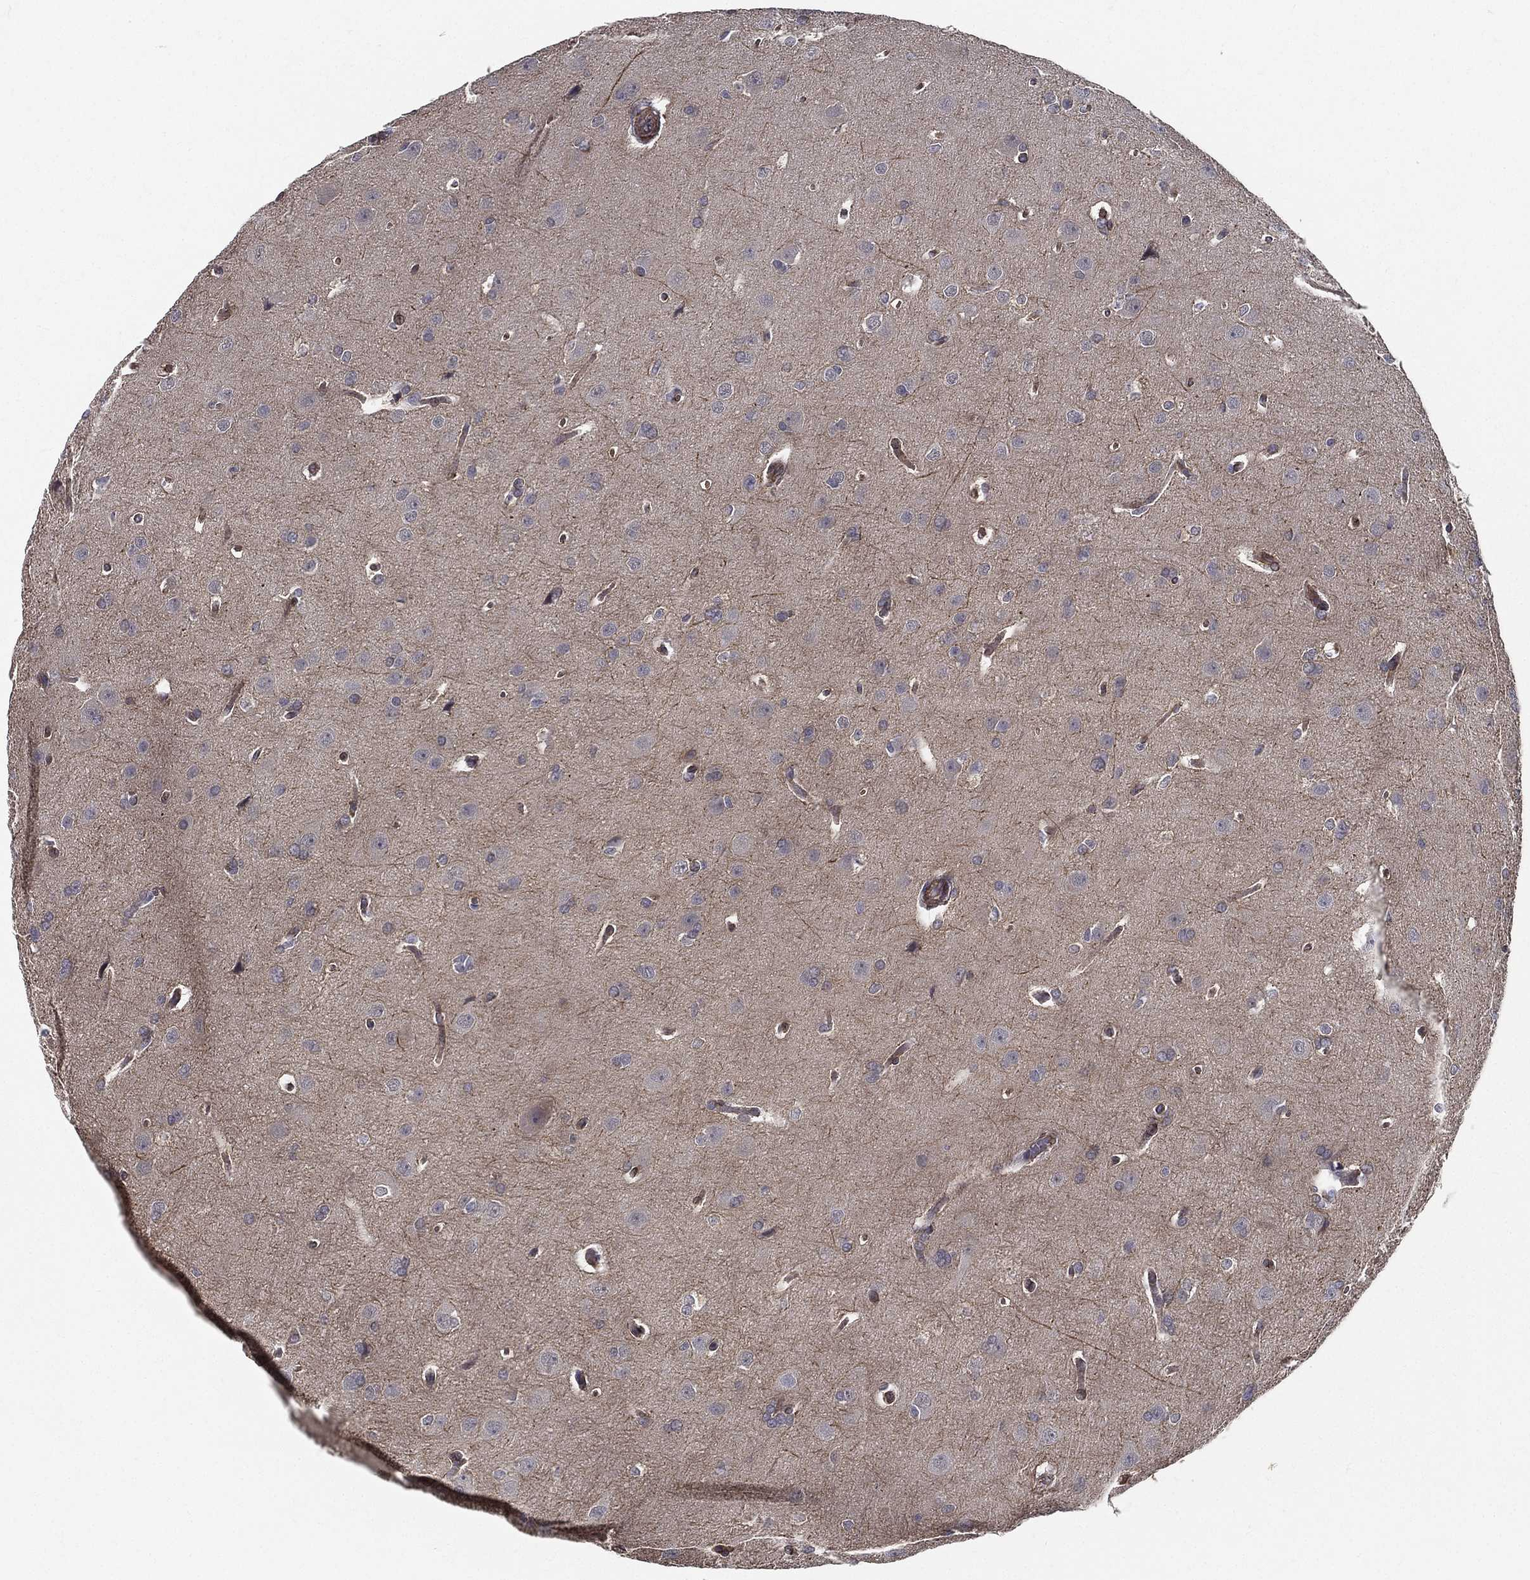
{"staining": {"intensity": "negative", "quantity": "none", "location": "none"}, "tissue": "glioma", "cell_type": "Tumor cells", "image_type": "cancer", "snomed": [{"axis": "morphology", "description": "Glioma, malignant, Low grade"}, {"axis": "topography", "description": "Brain"}], "caption": "Immunohistochemistry image of neoplastic tissue: malignant glioma (low-grade) stained with DAB (3,3'-diaminobenzidine) demonstrates no significant protein positivity in tumor cells.", "gene": "LRRC56", "patient": {"sex": "female", "age": 32}}